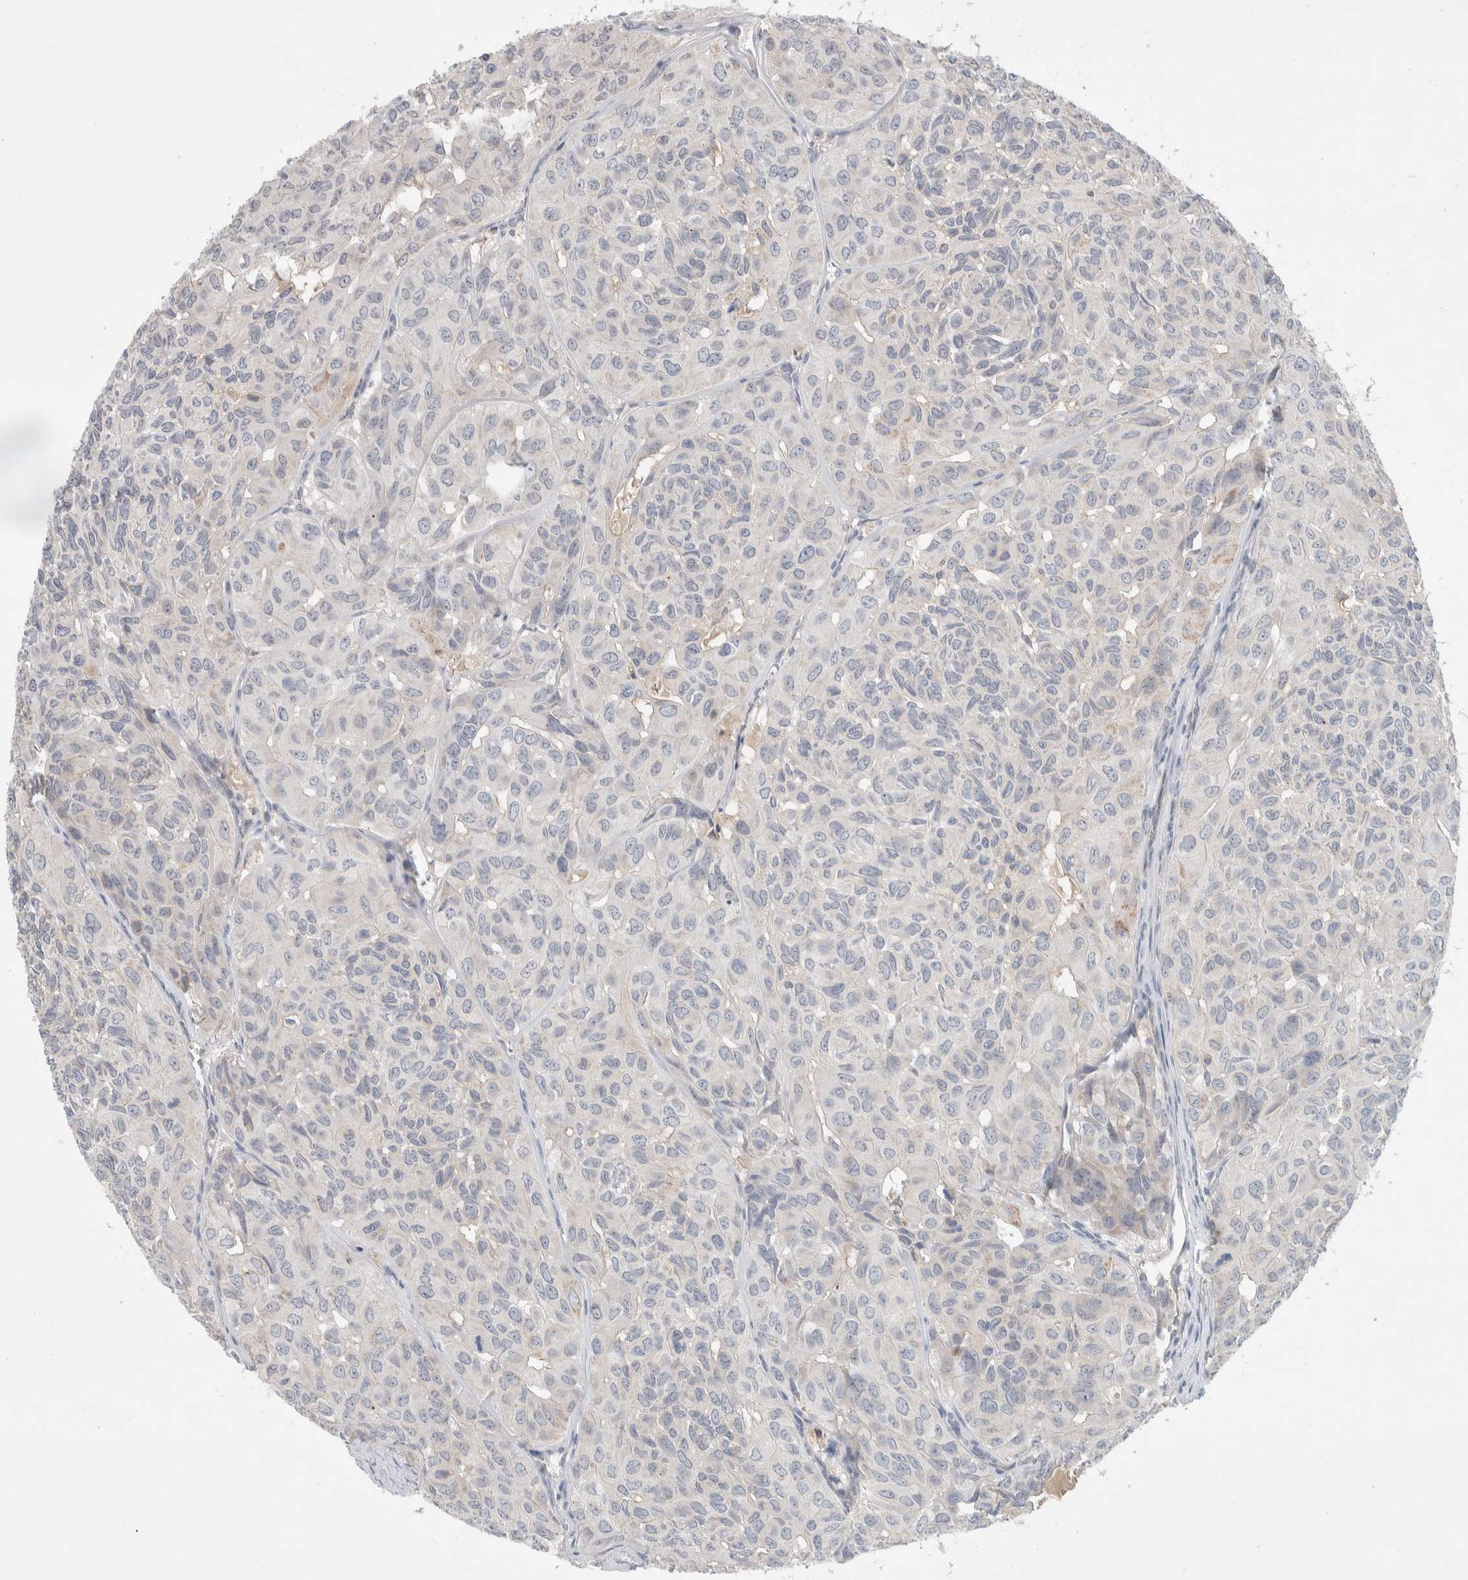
{"staining": {"intensity": "negative", "quantity": "none", "location": "none"}, "tissue": "head and neck cancer", "cell_type": "Tumor cells", "image_type": "cancer", "snomed": [{"axis": "morphology", "description": "Adenocarcinoma, NOS"}, {"axis": "topography", "description": "Salivary gland, NOS"}, {"axis": "topography", "description": "Head-Neck"}], "caption": "The micrograph displays no significant expression in tumor cells of adenocarcinoma (head and neck). (DAB (3,3'-diaminobenzidine) immunohistochemistry (IHC), high magnification).", "gene": "DEPTOR", "patient": {"sex": "female", "age": 76}}